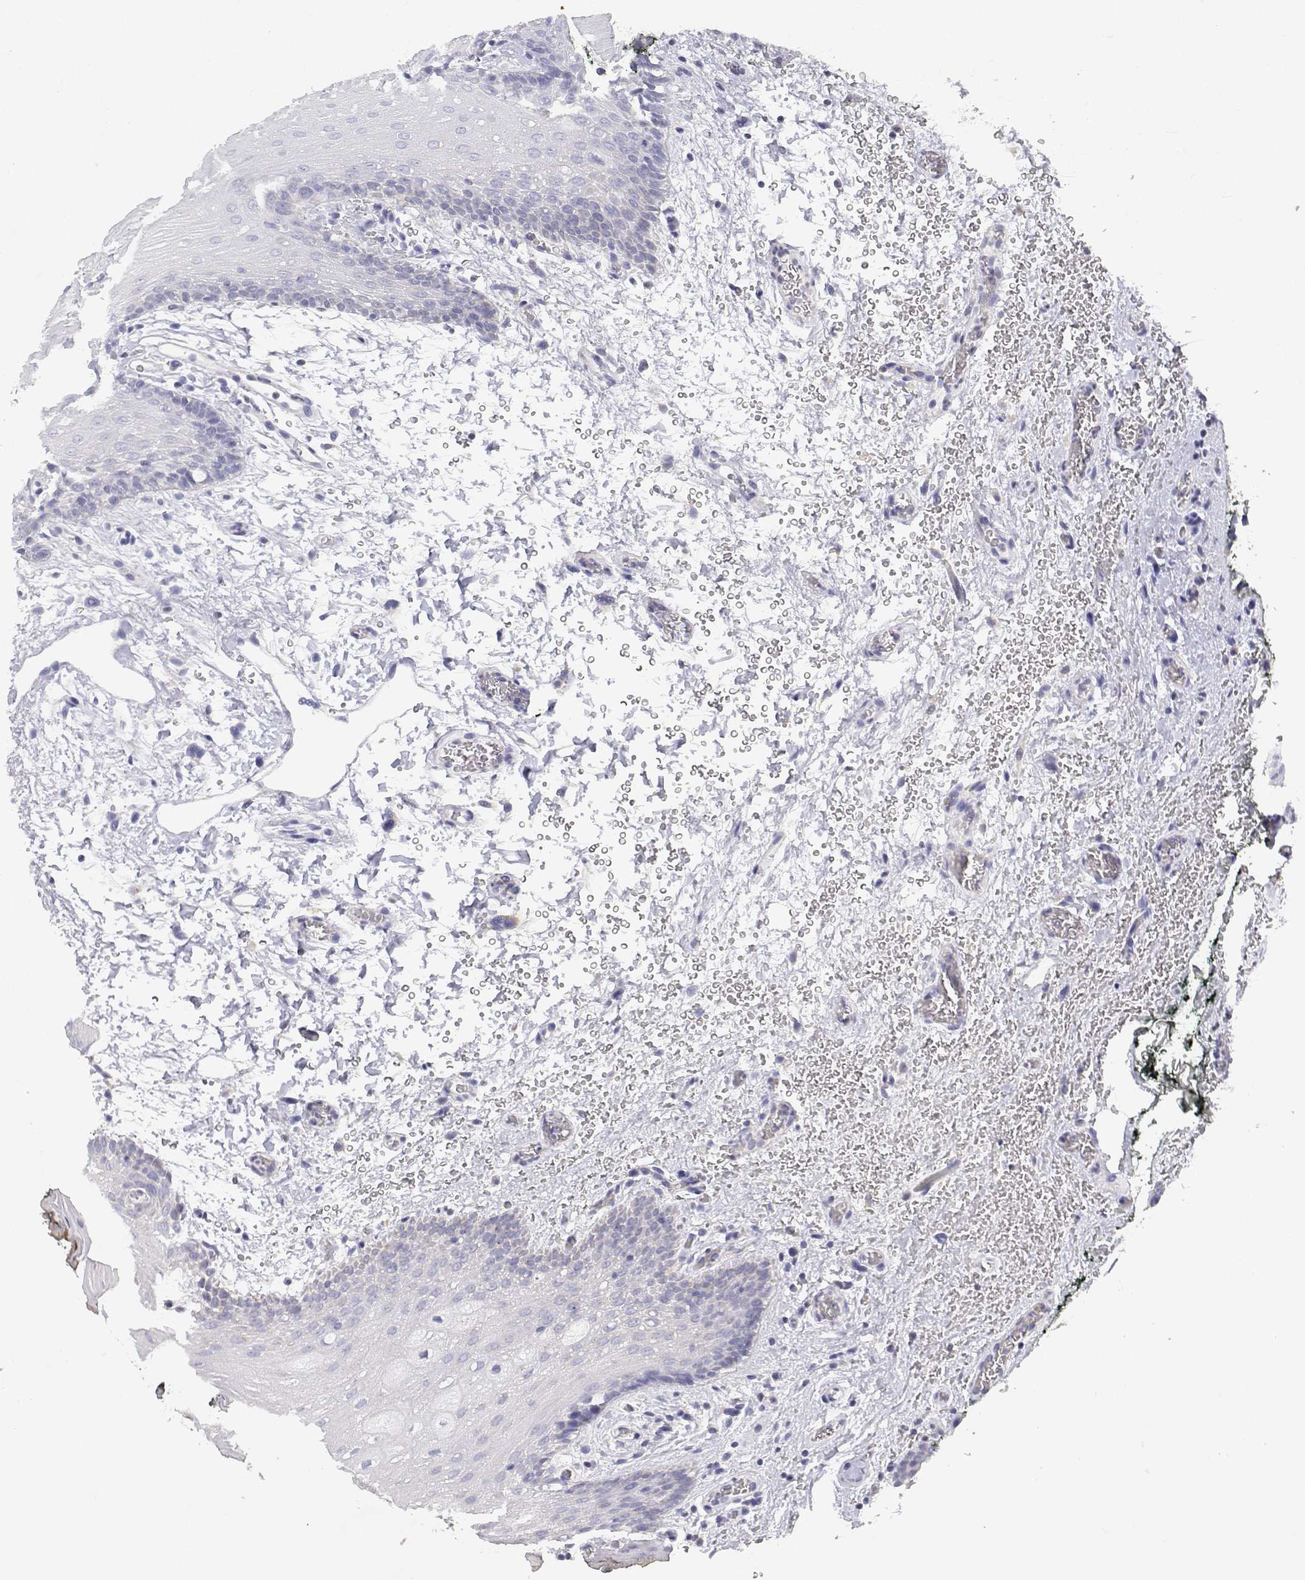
{"staining": {"intensity": "negative", "quantity": "none", "location": "none"}, "tissue": "oral mucosa", "cell_type": "Squamous epithelial cells", "image_type": "normal", "snomed": [{"axis": "morphology", "description": "Normal tissue, NOS"}, {"axis": "topography", "description": "Oral tissue"}, {"axis": "topography", "description": "Head-Neck"}], "caption": "This is an immunohistochemistry (IHC) micrograph of normal human oral mucosa. There is no positivity in squamous epithelial cells.", "gene": "ADA", "patient": {"sex": "male", "age": 65}}